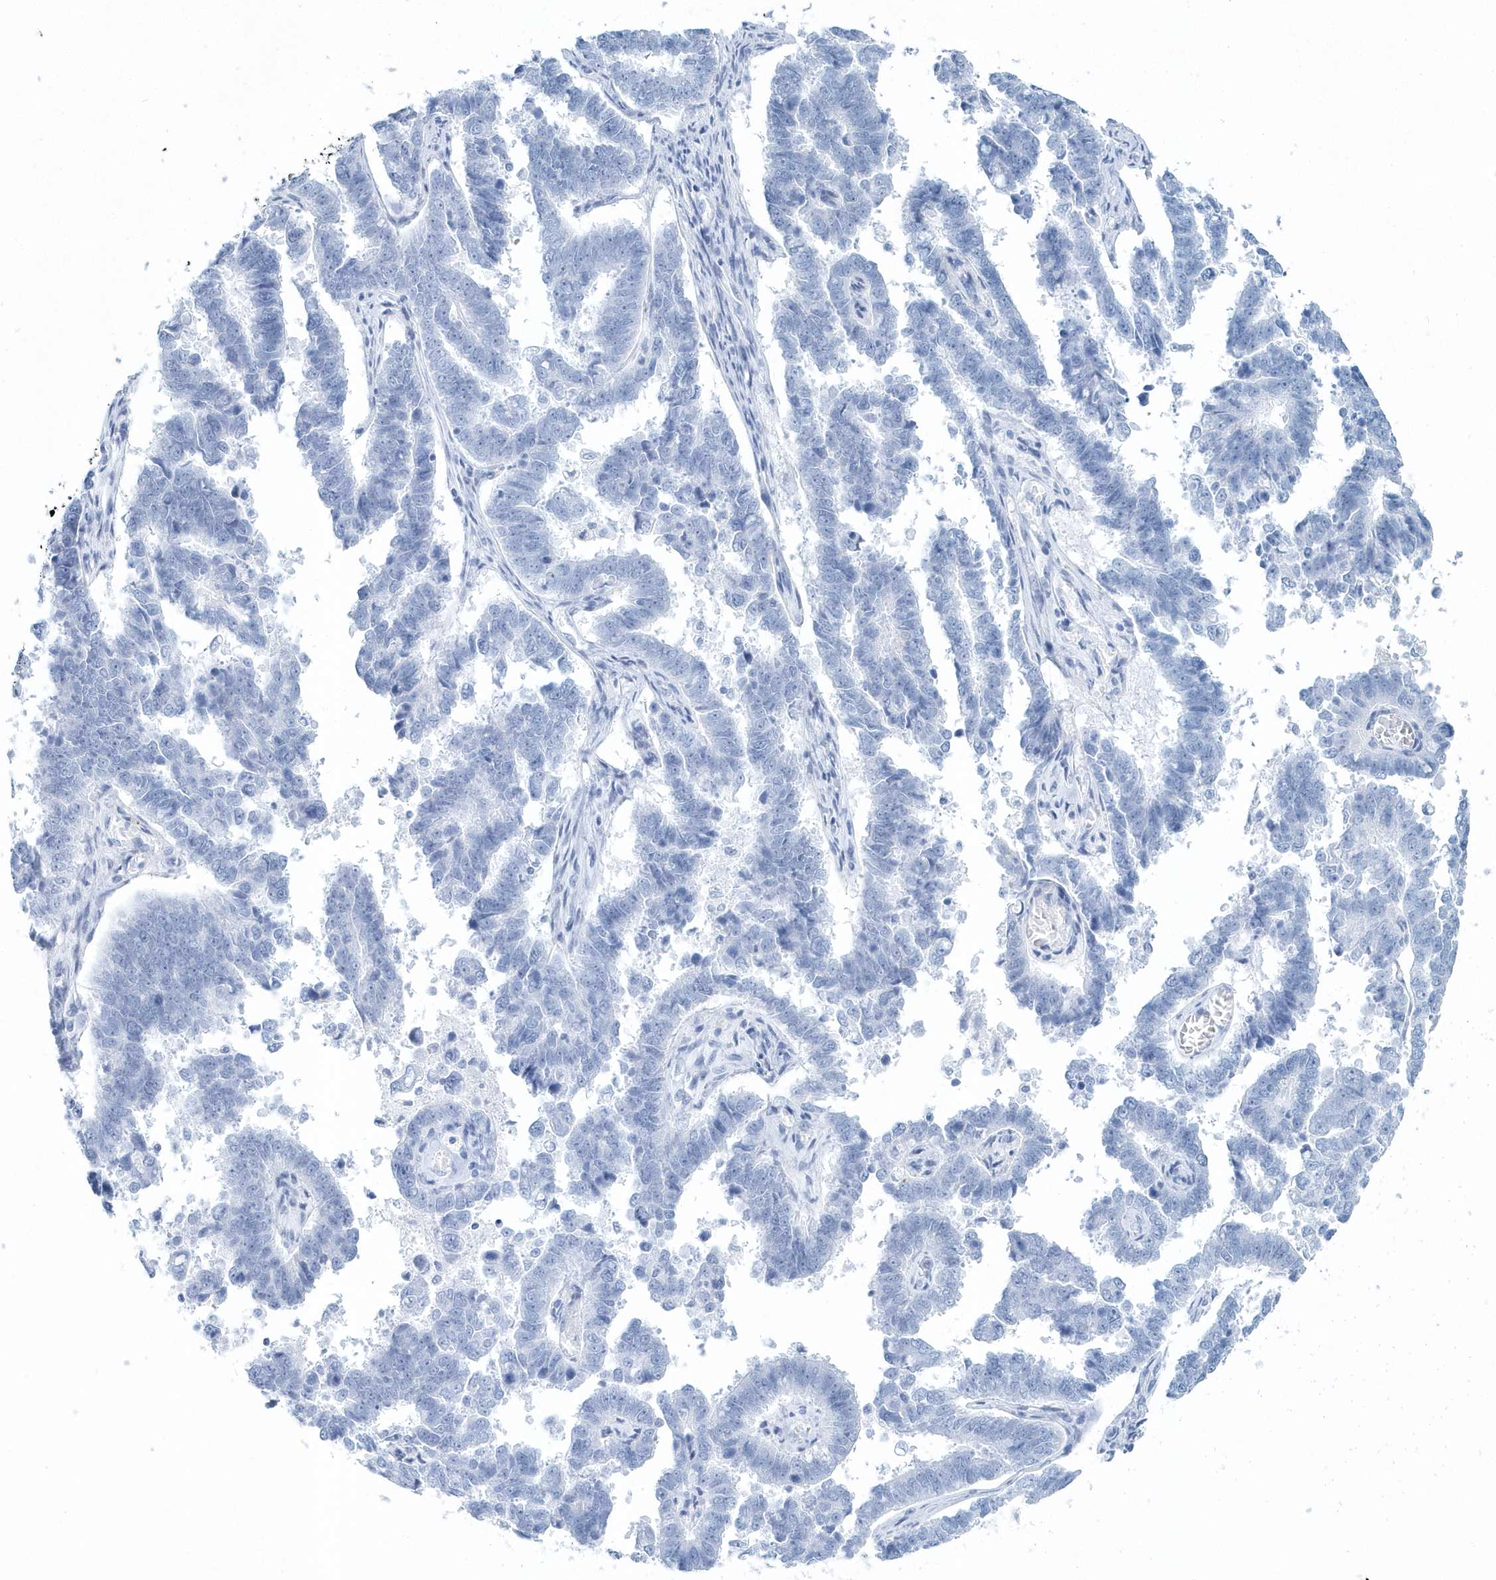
{"staining": {"intensity": "negative", "quantity": "none", "location": "none"}, "tissue": "endometrial cancer", "cell_type": "Tumor cells", "image_type": "cancer", "snomed": [{"axis": "morphology", "description": "Adenocarcinoma, NOS"}, {"axis": "topography", "description": "Endometrium"}], "caption": "Photomicrograph shows no protein staining in tumor cells of endometrial adenocarcinoma tissue. (Immunohistochemistry (ihc), brightfield microscopy, high magnification).", "gene": "PTPRO", "patient": {"sex": "female", "age": 75}}